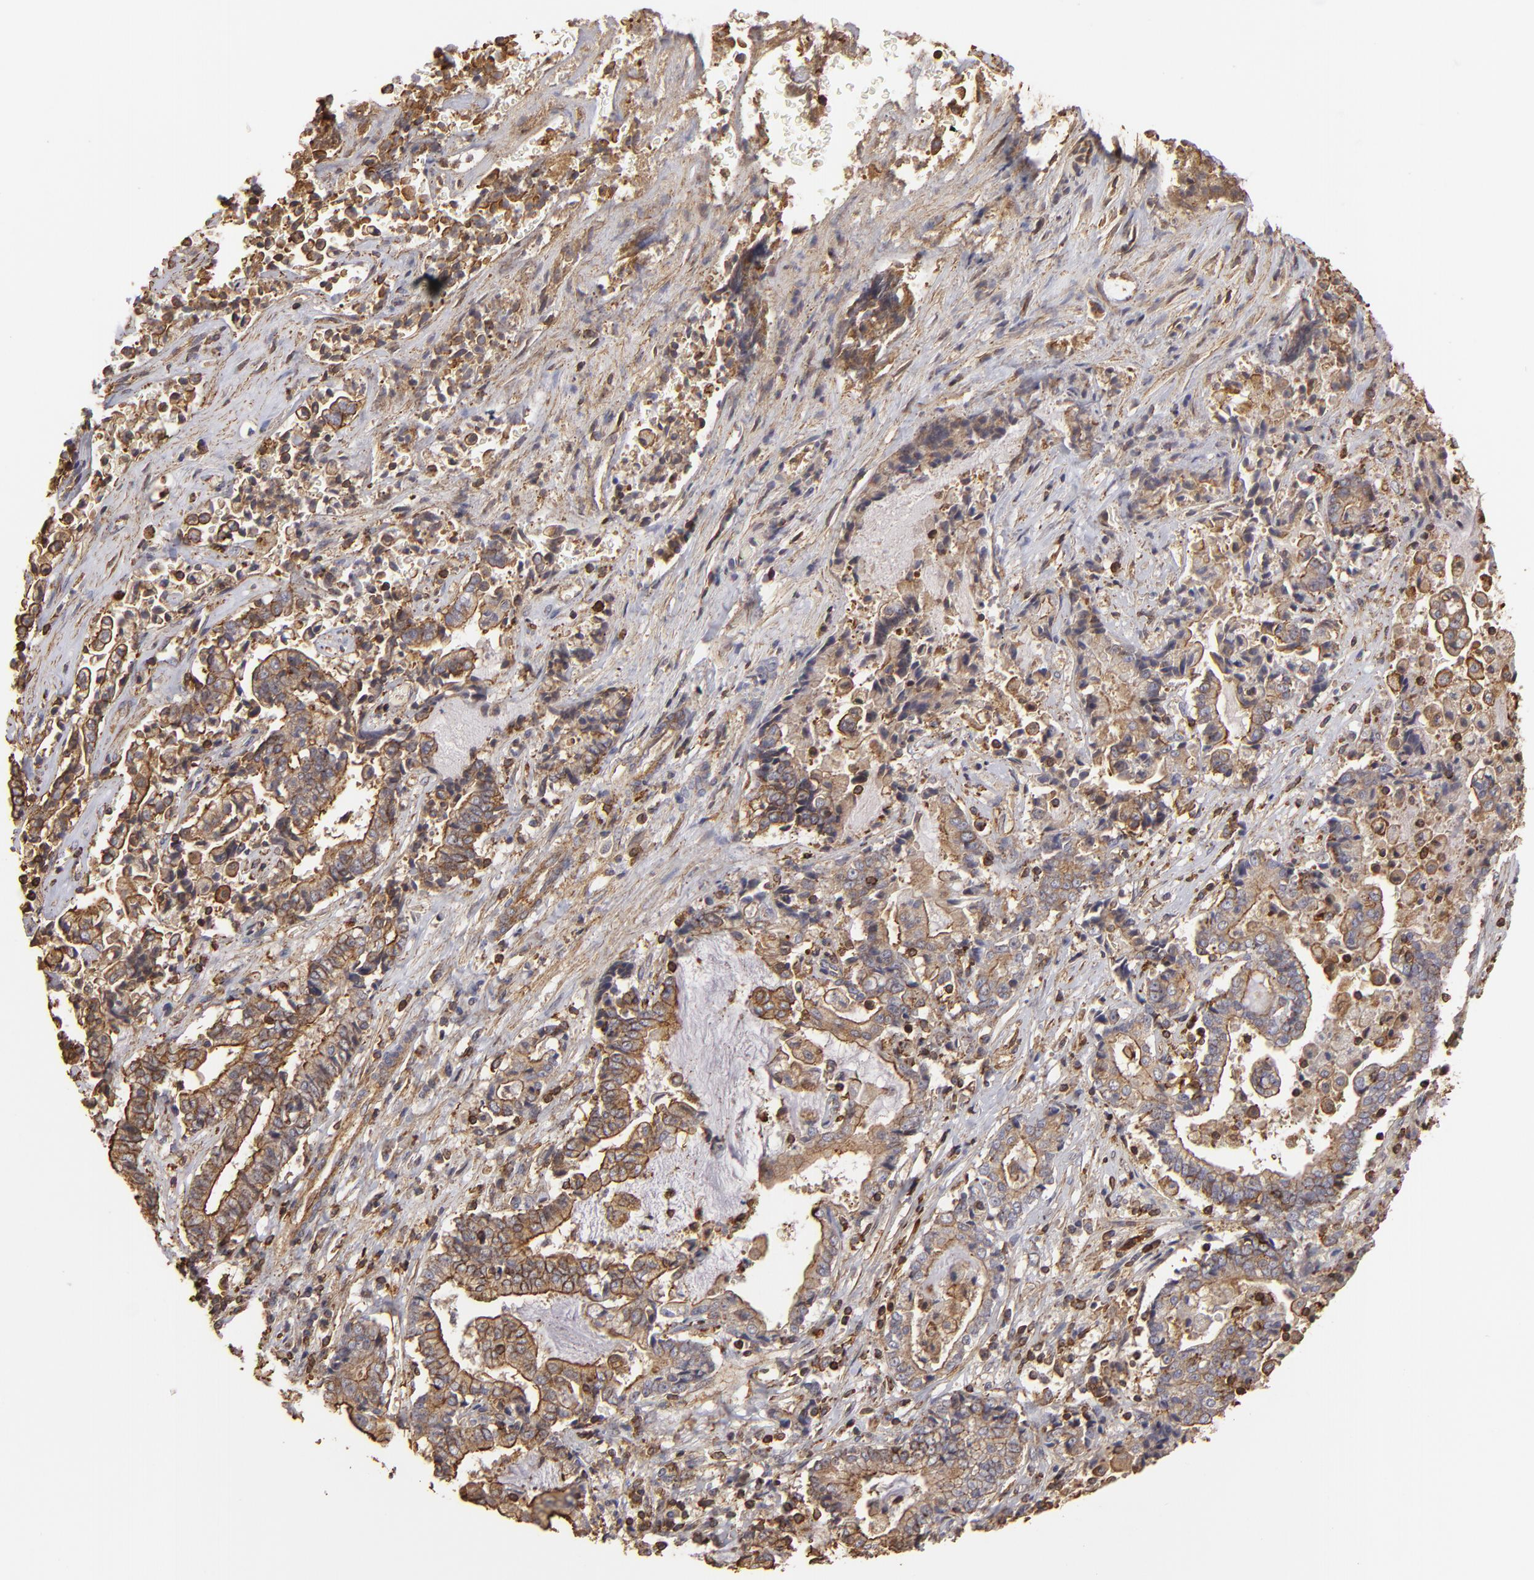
{"staining": {"intensity": "moderate", "quantity": ">75%", "location": "cytoplasmic/membranous"}, "tissue": "liver cancer", "cell_type": "Tumor cells", "image_type": "cancer", "snomed": [{"axis": "morphology", "description": "Cholangiocarcinoma"}, {"axis": "topography", "description": "Liver"}], "caption": "Protein staining reveals moderate cytoplasmic/membranous expression in about >75% of tumor cells in liver cancer (cholangiocarcinoma). The staining was performed using DAB to visualize the protein expression in brown, while the nuclei were stained in blue with hematoxylin (Magnification: 20x).", "gene": "ACTB", "patient": {"sex": "male", "age": 57}}